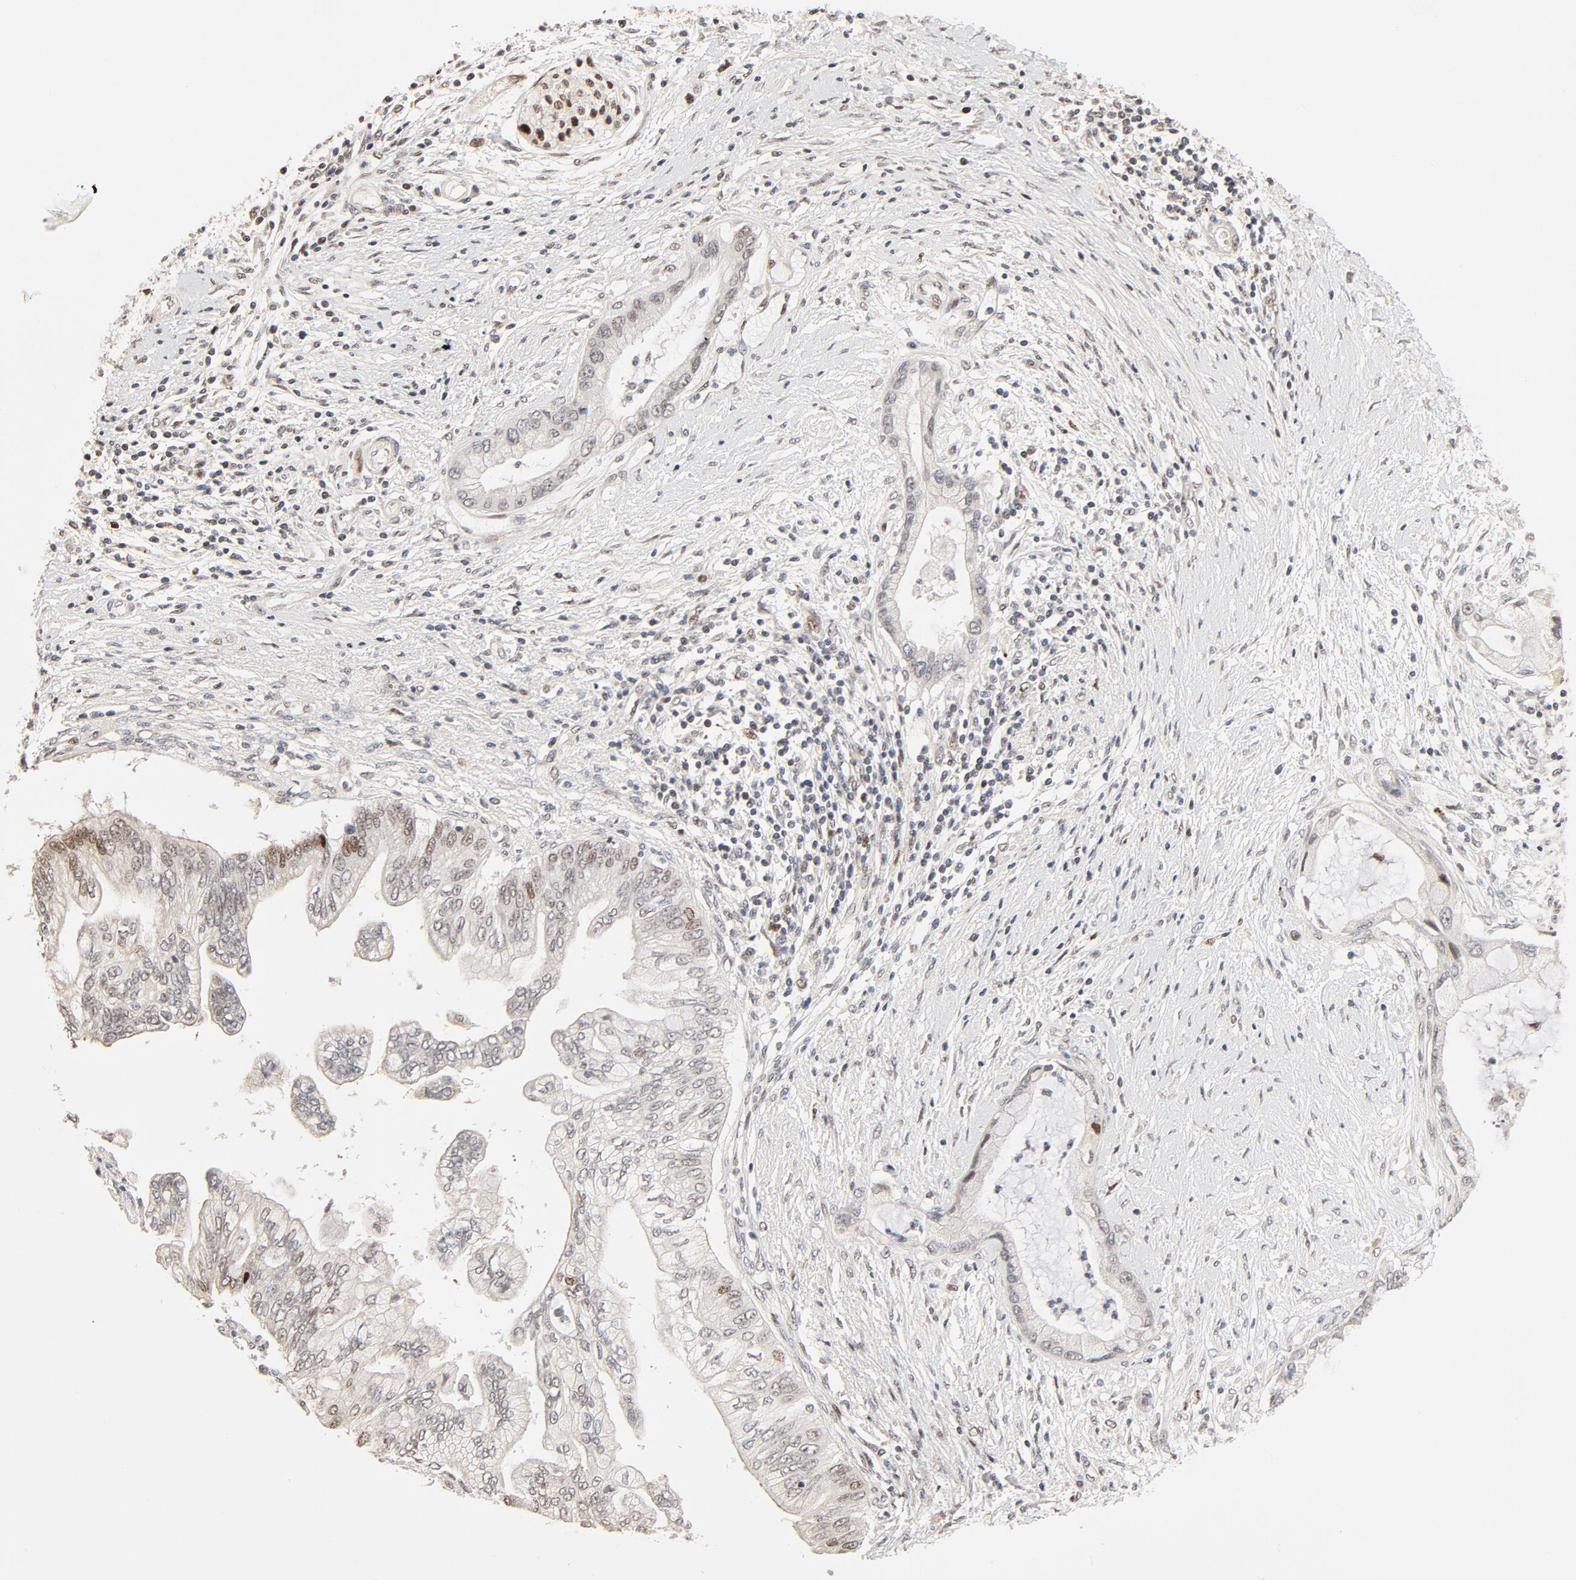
{"staining": {"intensity": "moderate", "quantity": "<25%", "location": "nuclear"}, "tissue": "pancreatic cancer", "cell_type": "Tumor cells", "image_type": "cancer", "snomed": [{"axis": "morphology", "description": "Adenocarcinoma, NOS"}, {"axis": "topography", "description": "Pancreas"}], "caption": "Brown immunohistochemical staining in human adenocarcinoma (pancreatic) demonstrates moderate nuclear staining in about <25% of tumor cells. (IHC, brightfield microscopy, high magnification).", "gene": "GTF2I", "patient": {"sex": "female", "age": 59}}